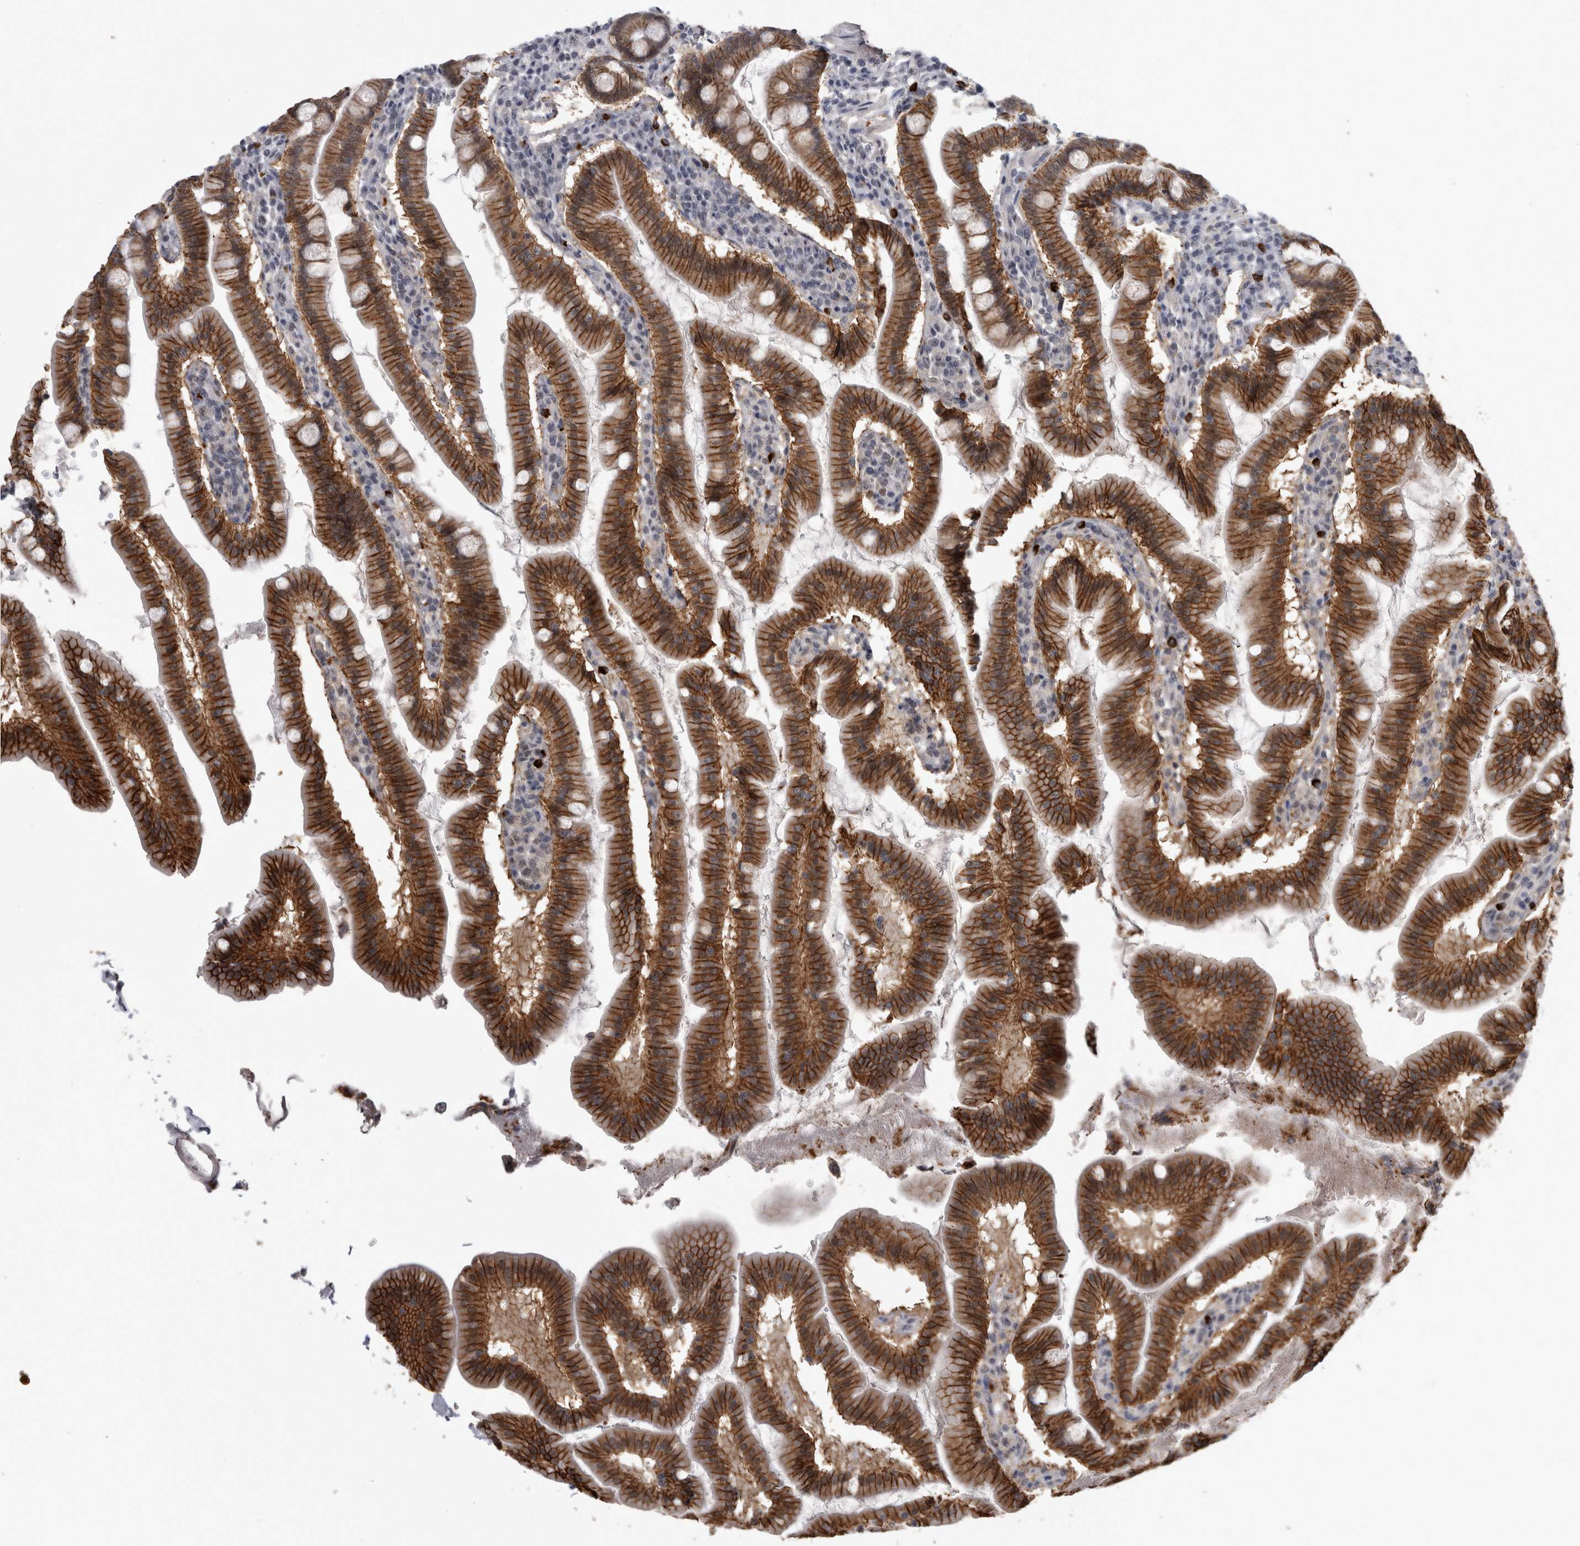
{"staining": {"intensity": "strong", "quantity": ">75%", "location": "cytoplasmic/membranous"}, "tissue": "duodenum", "cell_type": "Glandular cells", "image_type": "normal", "snomed": [{"axis": "morphology", "description": "Normal tissue, NOS"}, {"axis": "morphology", "description": "Adenocarcinoma, NOS"}, {"axis": "topography", "description": "Pancreas"}, {"axis": "topography", "description": "Duodenum"}], "caption": "Immunohistochemical staining of normal duodenum exhibits >75% levels of strong cytoplasmic/membranous protein positivity in approximately >75% of glandular cells.", "gene": "PEBP4", "patient": {"sex": "male", "age": 50}}